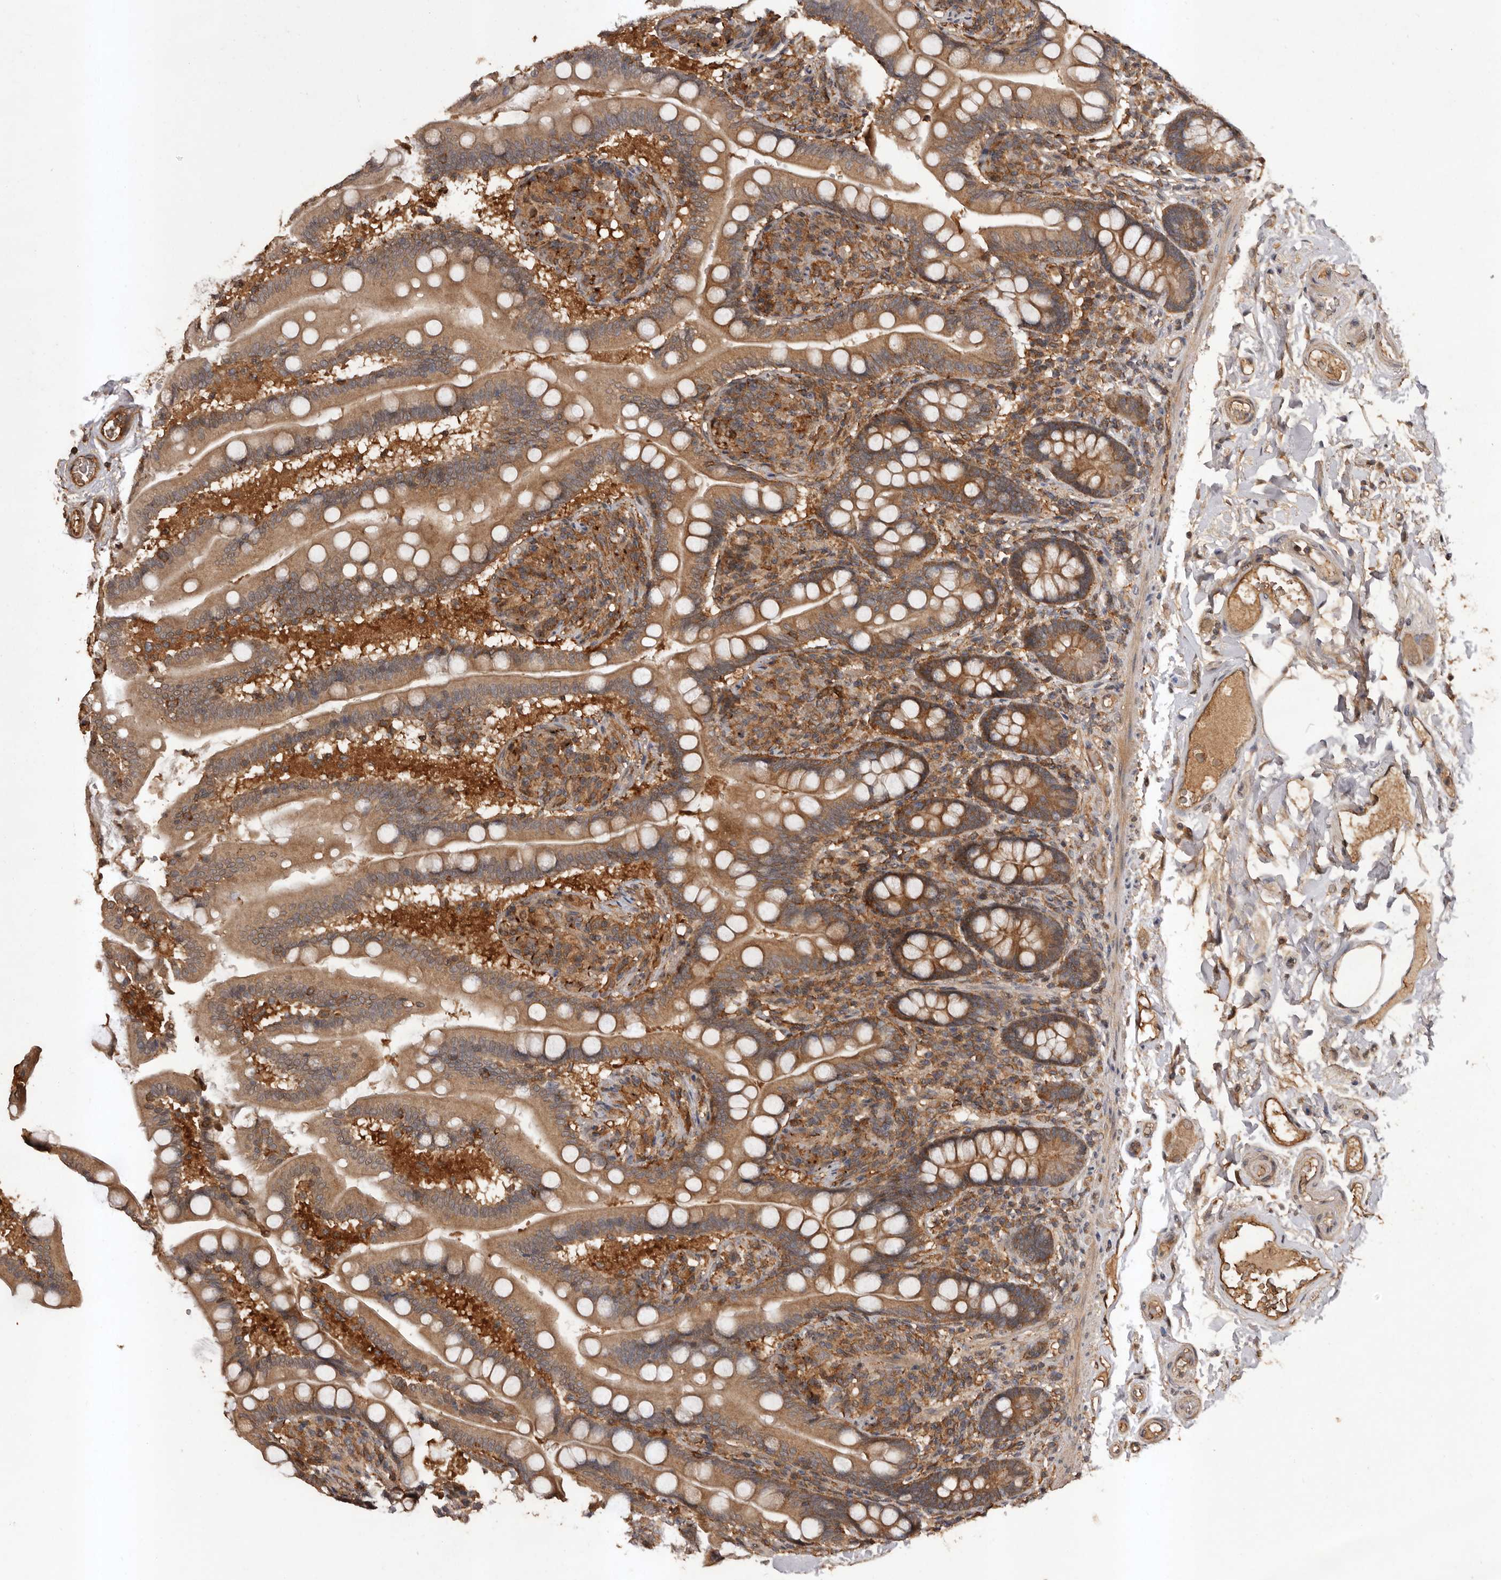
{"staining": {"intensity": "moderate", "quantity": ">75%", "location": "cytoplasmic/membranous"}, "tissue": "small intestine", "cell_type": "Glandular cells", "image_type": "normal", "snomed": [{"axis": "morphology", "description": "Normal tissue, NOS"}, {"axis": "topography", "description": "Small intestine"}], "caption": "IHC histopathology image of normal small intestine: human small intestine stained using immunohistochemistry (IHC) shows medium levels of moderate protein expression localized specifically in the cytoplasmic/membranous of glandular cells, appearing as a cytoplasmic/membranous brown color.", "gene": "SLC22A3", "patient": {"sex": "female", "age": 64}}